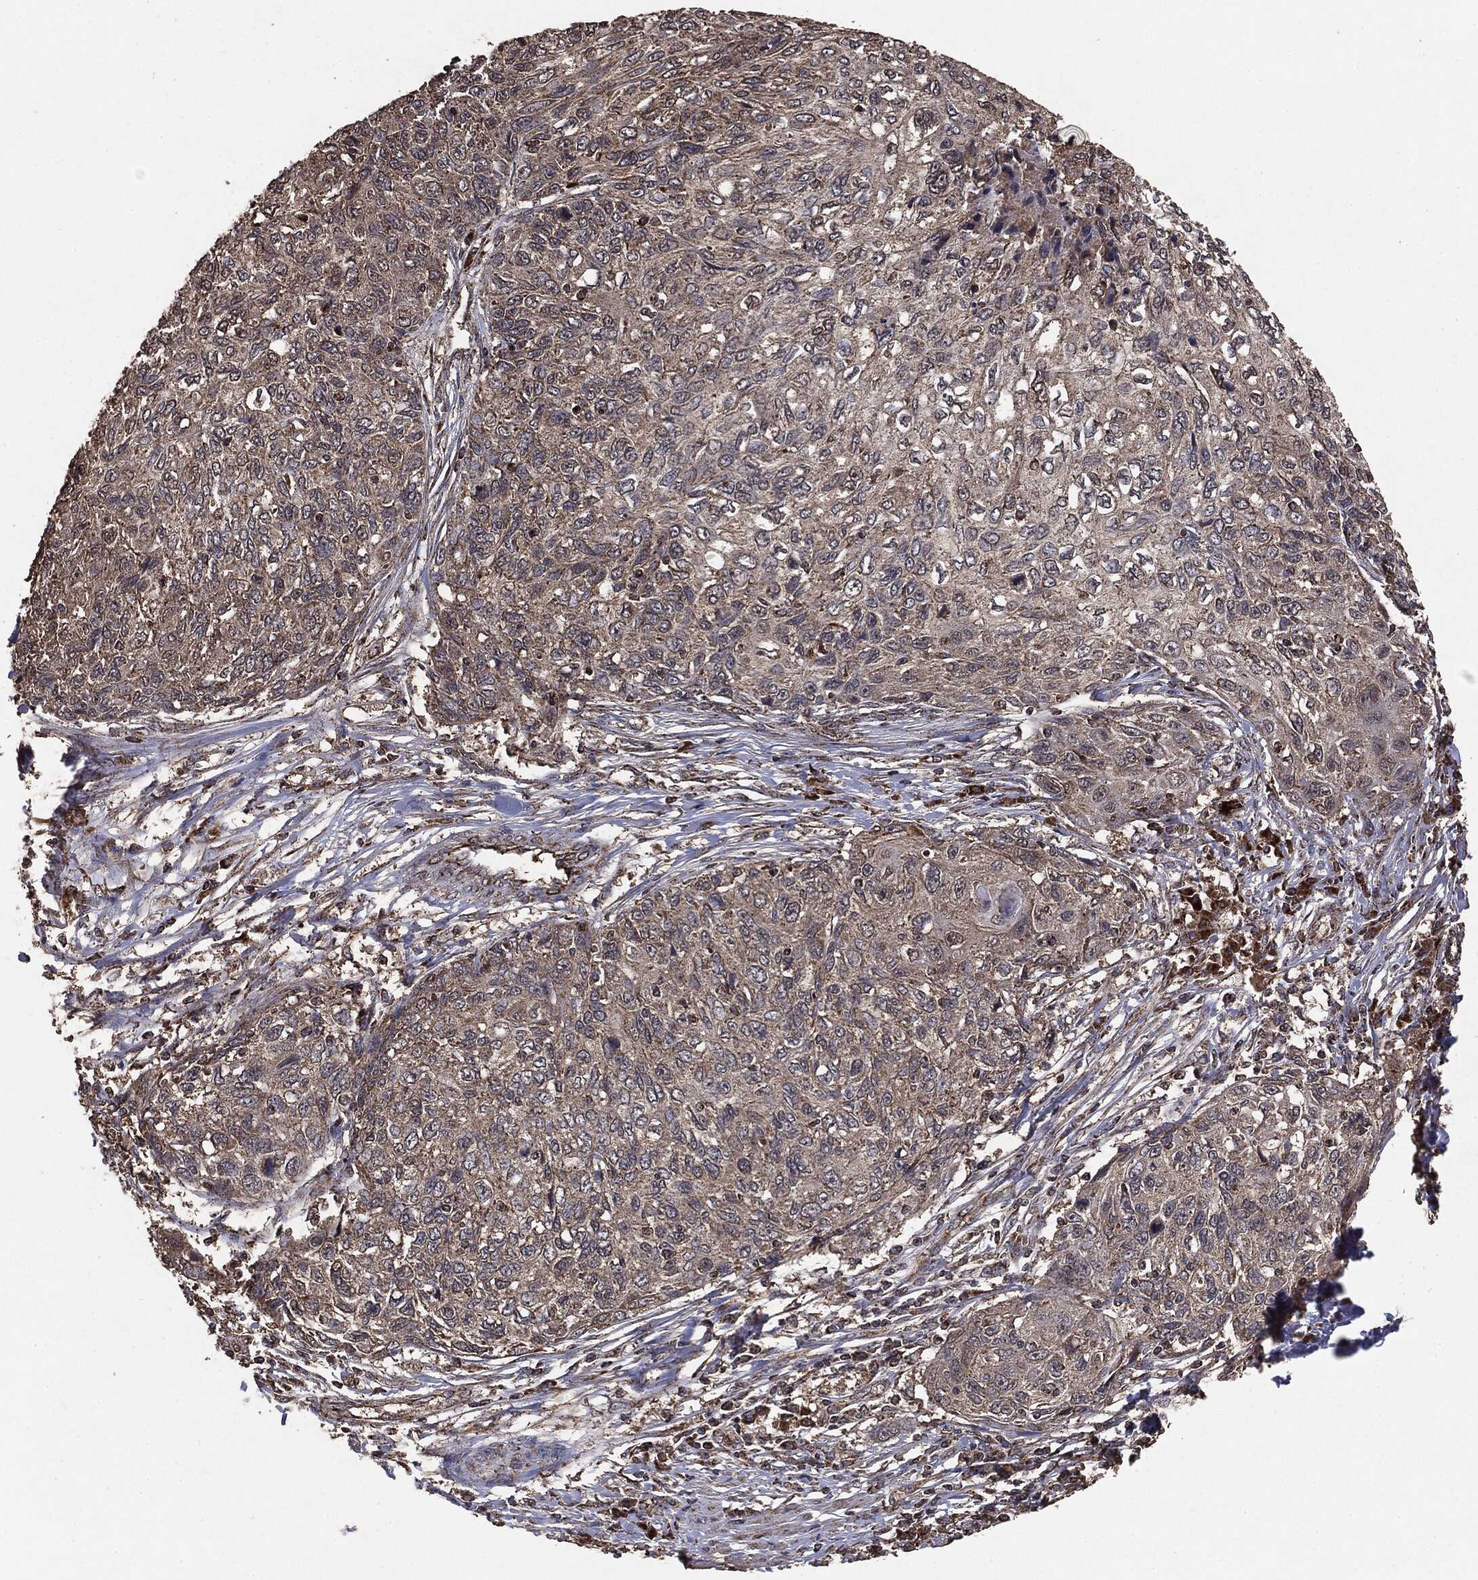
{"staining": {"intensity": "negative", "quantity": "none", "location": "none"}, "tissue": "skin cancer", "cell_type": "Tumor cells", "image_type": "cancer", "snomed": [{"axis": "morphology", "description": "Squamous cell carcinoma, NOS"}, {"axis": "topography", "description": "Skin"}], "caption": "IHC image of human skin squamous cell carcinoma stained for a protein (brown), which shows no expression in tumor cells. (DAB (3,3'-diaminobenzidine) immunohistochemistry (IHC) with hematoxylin counter stain).", "gene": "MTOR", "patient": {"sex": "male", "age": 92}}